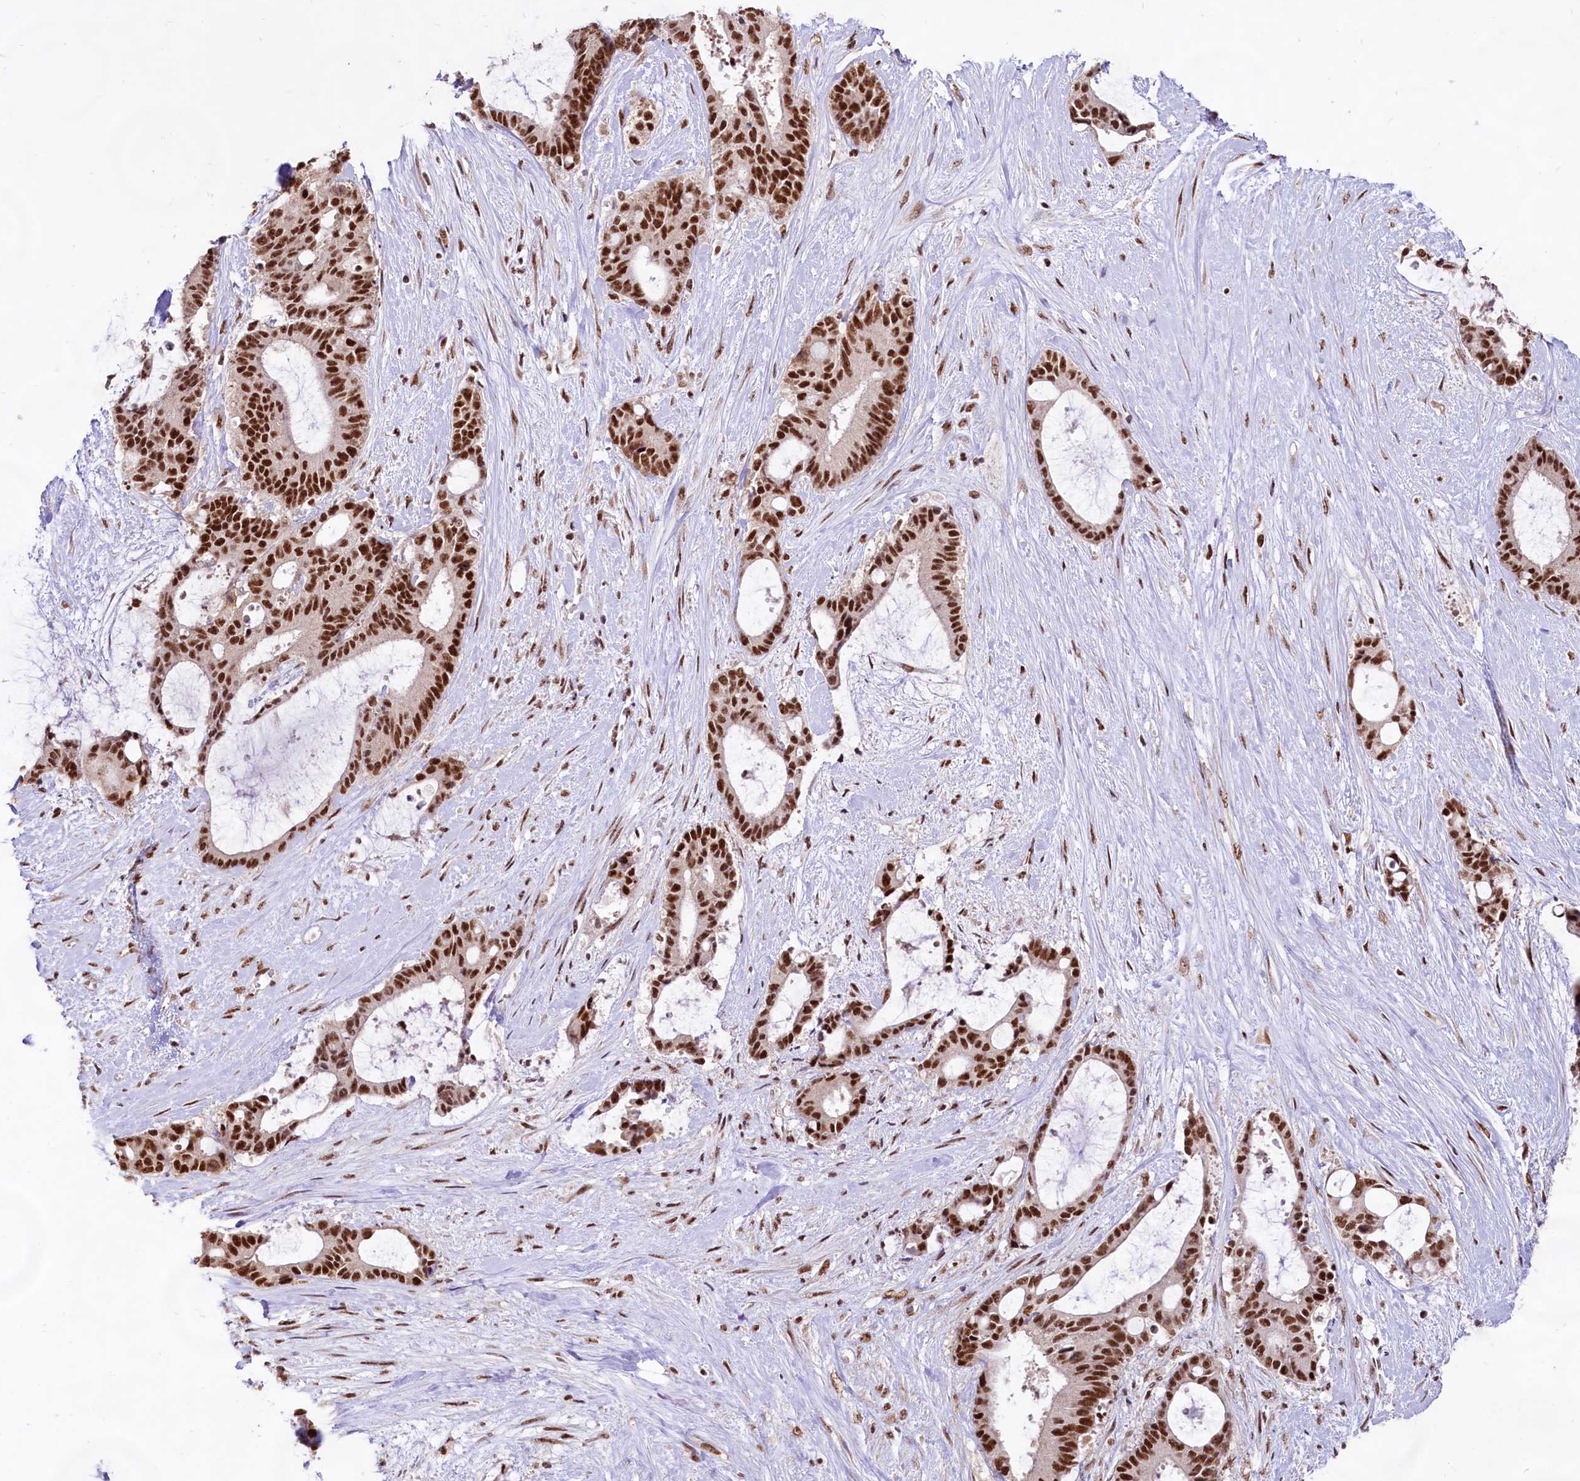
{"staining": {"intensity": "strong", "quantity": ">75%", "location": "nuclear"}, "tissue": "liver cancer", "cell_type": "Tumor cells", "image_type": "cancer", "snomed": [{"axis": "morphology", "description": "Normal tissue, NOS"}, {"axis": "morphology", "description": "Cholangiocarcinoma"}, {"axis": "topography", "description": "Liver"}, {"axis": "topography", "description": "Peripheral nerve tissue"}], "caption": "Liver cancer stained for a protein (brown) reveals strong nuclear positive expression in about >75% of tumor cells.", "gene": "HIRA", "patient": {"sex": "female", "age": 73}}